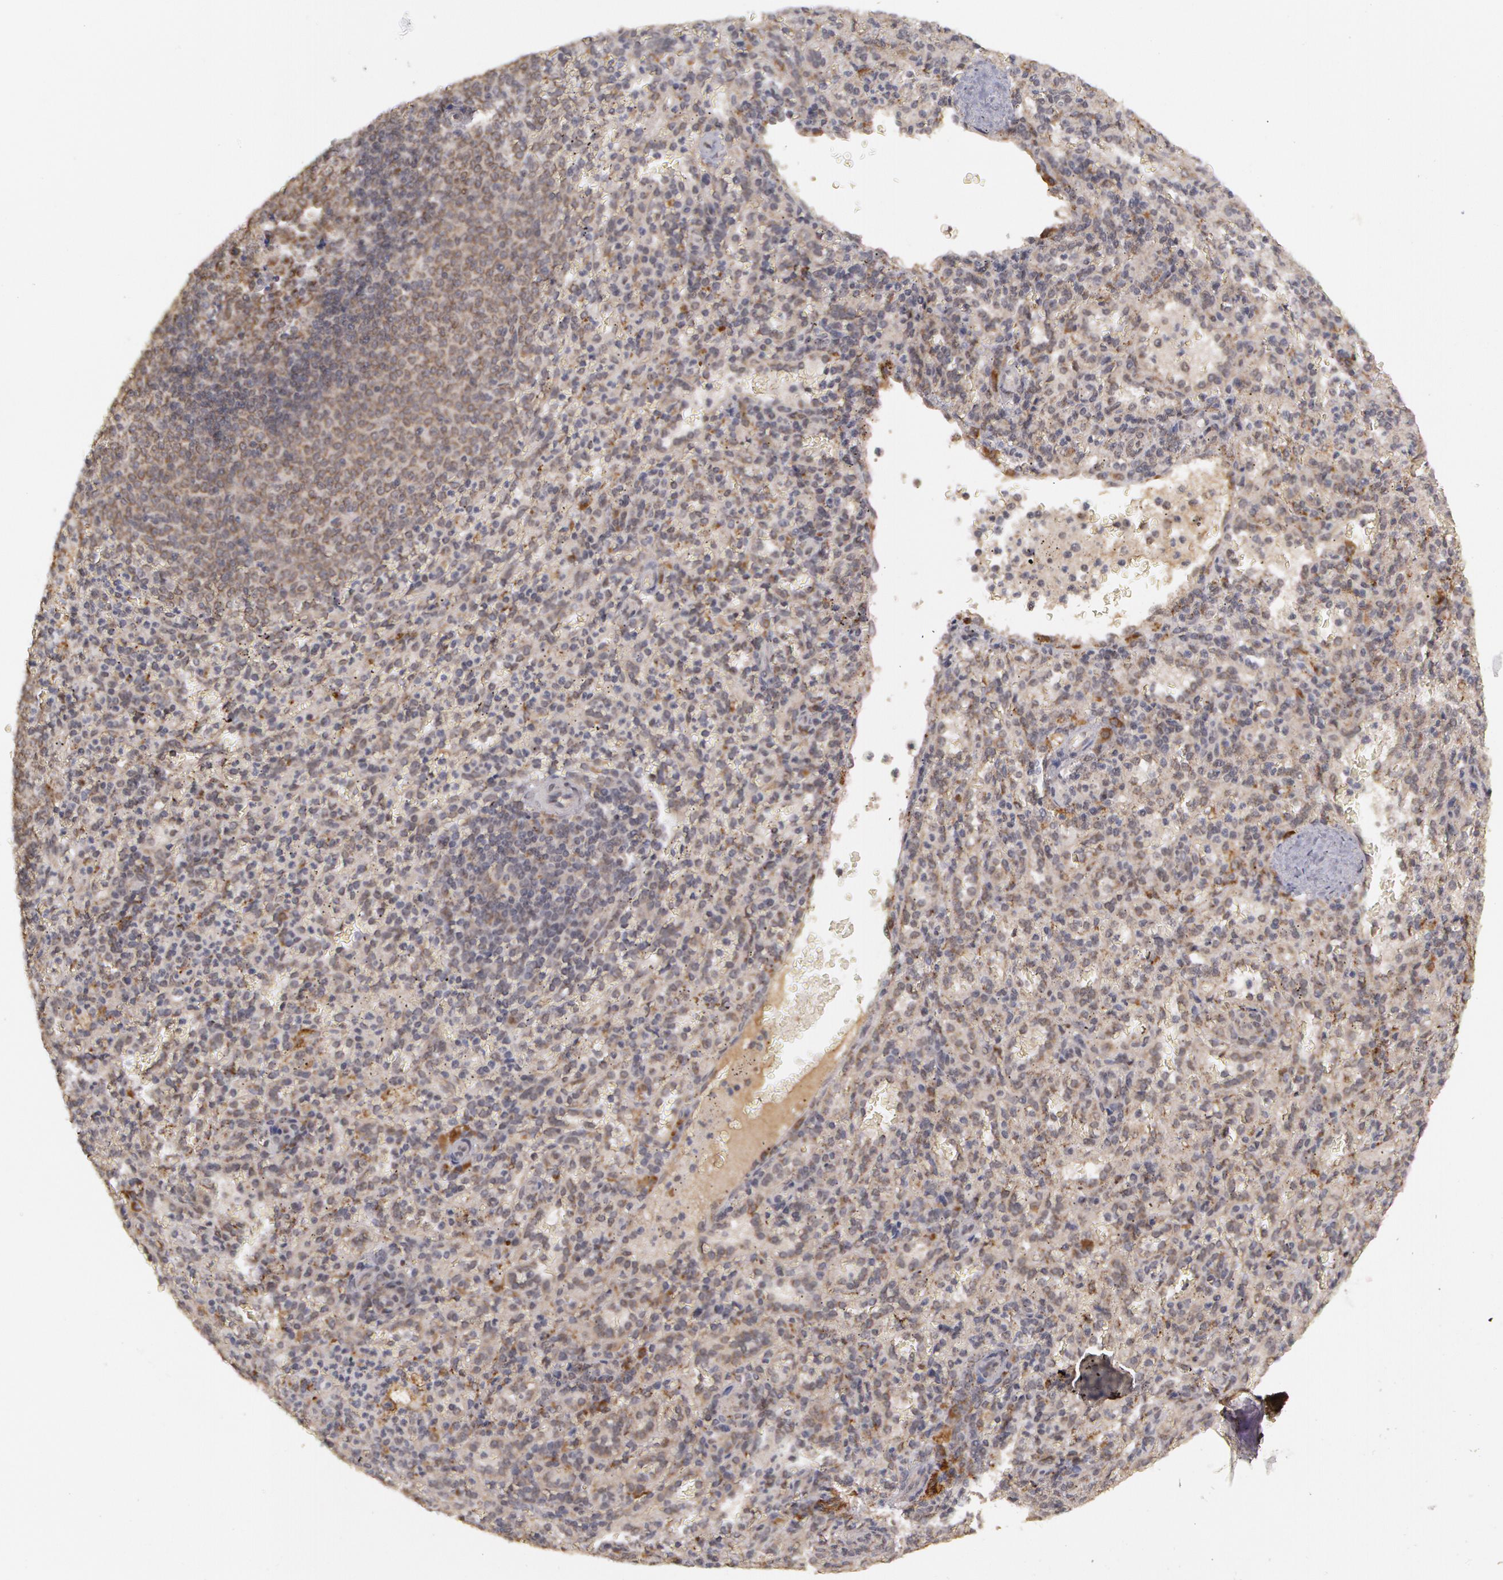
{"staining": {"intensity": "moderate", "quantity": "25%-75%", "location": "cytoplasmic/membranous"}, "tissue": "spleen", "cell_type": "Cells in red pulp", "image_type": "normal", "snomed": [{"axis": "morphology", "description": "Normal tissue, NOS"}, {"axis": "topography", "description": "Spleen"}], "caption": "An IHC image of benign tissue is shown. Protein staining in brown shows moderate cytoplasmic/membranous positivity in spleen within cells in red pulp. (brown staining indicates protein expression, while blue staining denotes nuclei).", "gene": "GLIS1", "patient": {"sex": "female", "age": 21}}